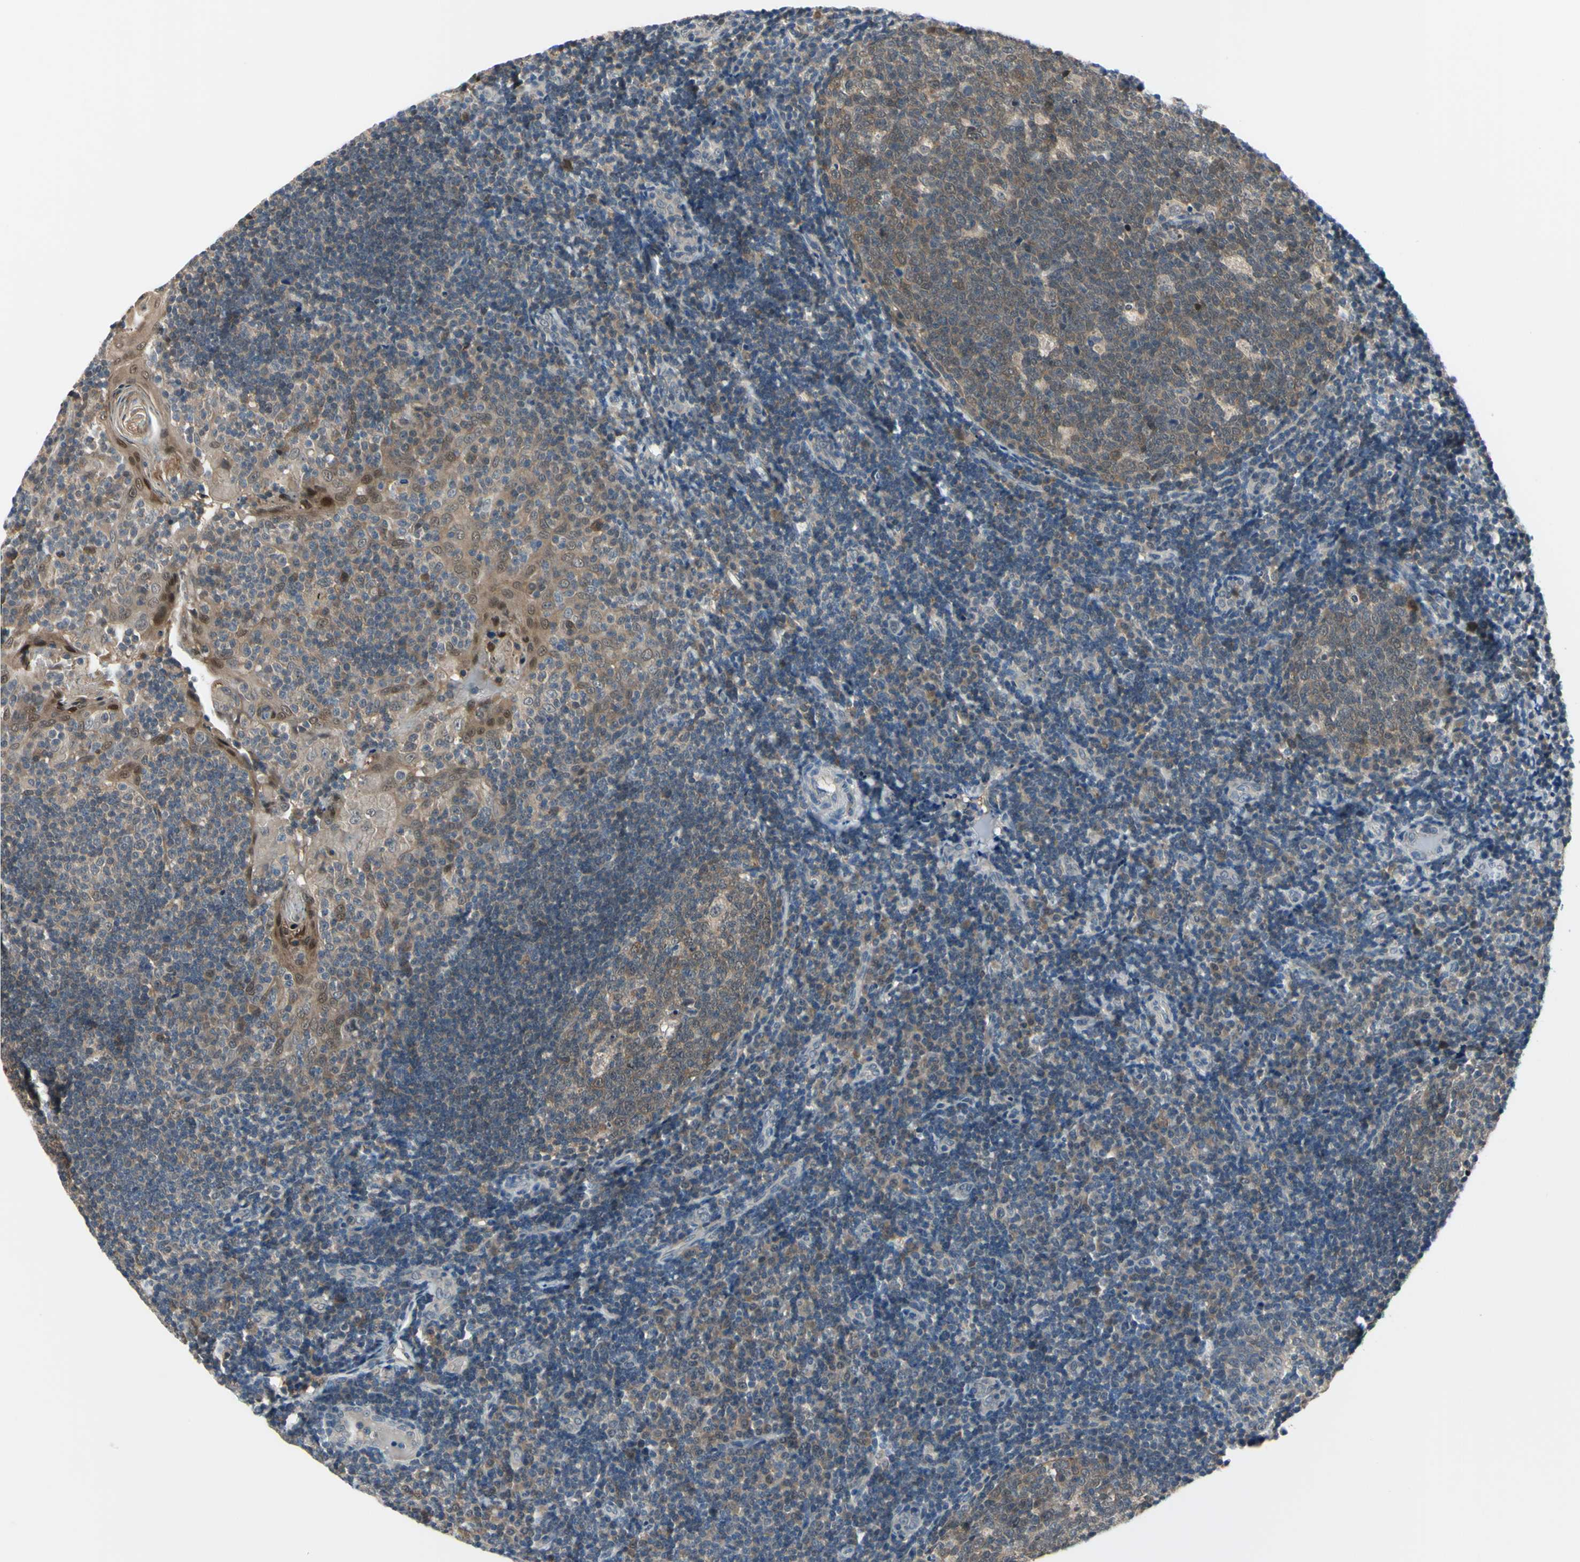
{"staining": {"intensity": "moderate", "quantity": ">75%", "location": "cytoplasmic/membranous"}, "tissue": "tonsil", "cell_type": "Germinal center cells", "image_type": "normal", "snomed": [{"axis": "morphology", "description": "Normal tissue, NOS"}, {"axis": "topography", "description": "Tonsil"}], "caption": "Immunohistochemical staining of normal human tonsil reveals moderate cytoplasmic/membranous protein positivity in about >75% of germinal center cells. The protein is shown in brown color, while the nuclei are stained blue.", "gene": "HSPA4", "patient": {"sex": "female", "age": 40}}